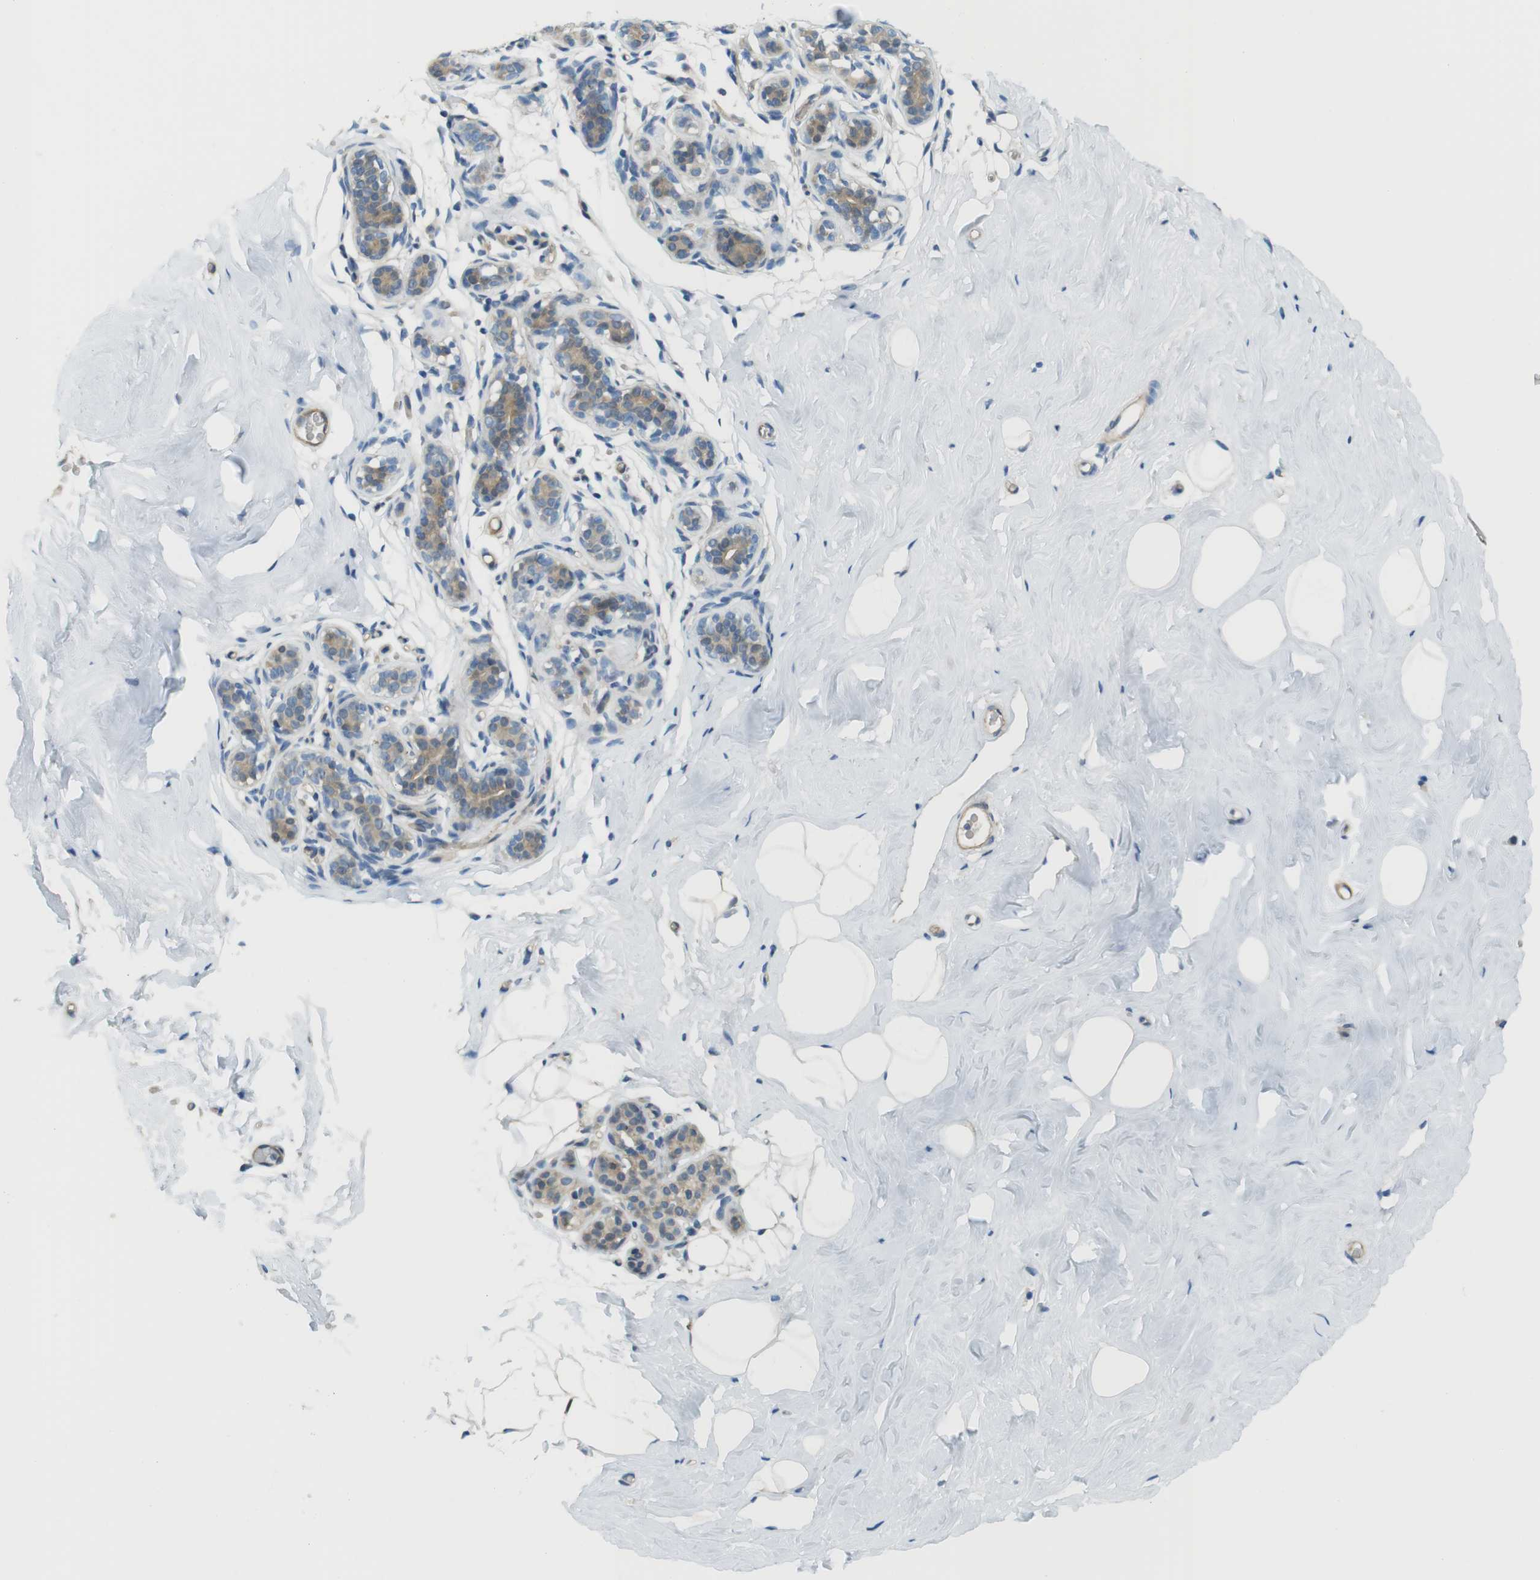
{"staining": {"intensity": "negative", "quantity": "none", "location": "none"}, "tissue": "breast", "cell_type": "Adipocytes", "image_type": "normal", "snomed": [{"axis": "morphology", "description": "Normal tissue, NOS"}, {"axis": "topography", "description": "Breast"}], "caption": "Image shows no protein expression in adipocytes of normal breast. Nuclei are stained in blue.", "gene": "ABHD15", "patient": {"sex": "female", "age": 75}}